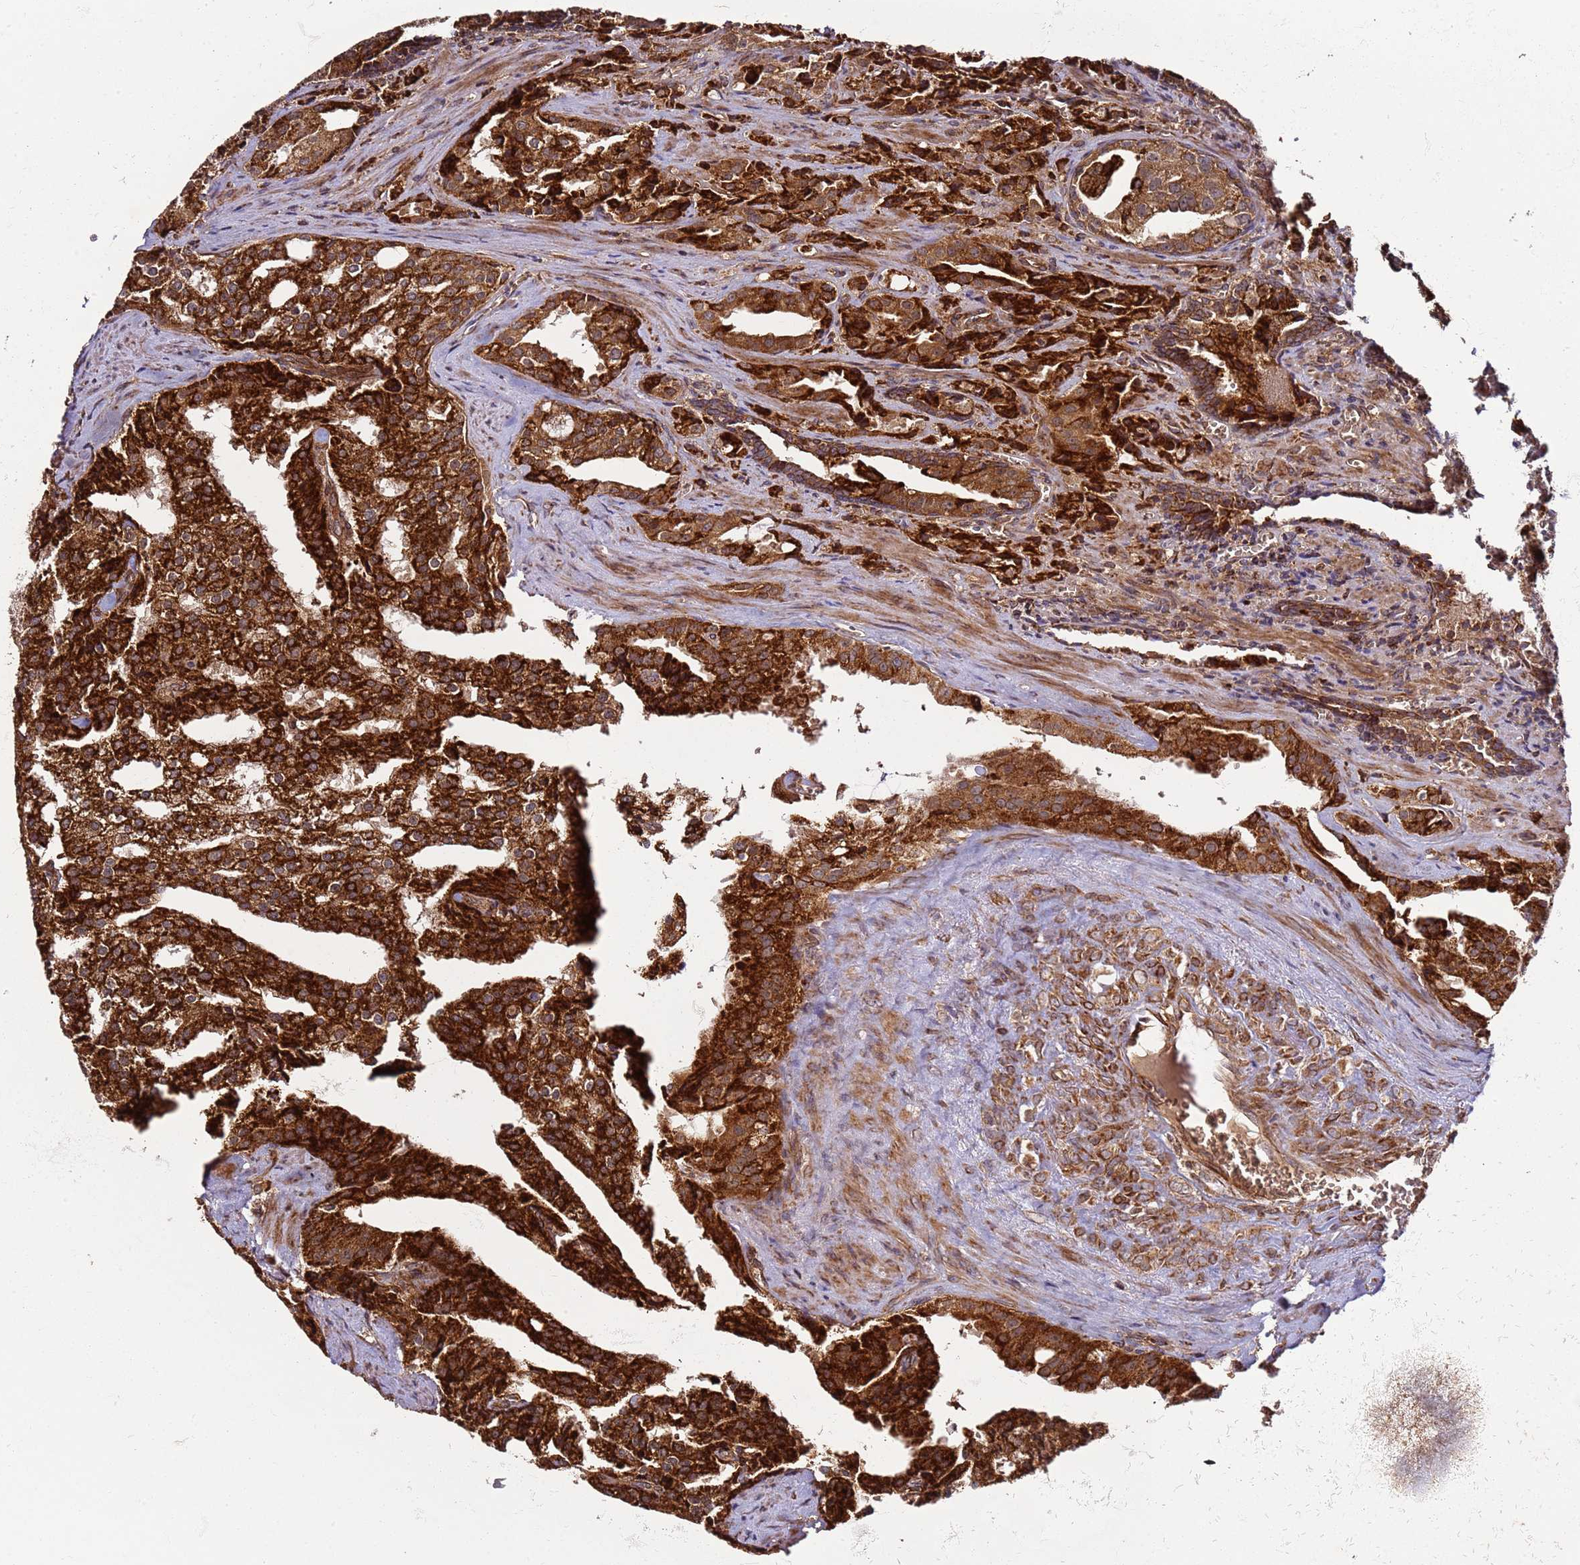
{"staining": {"intensity": "strong", "quantity": ">75%", "location": "cytoplasmic/membranous"}, "tissue": "prostate cancer", "cell_type": "Tumor cells", "image_type": "cancer", "snomed": [{"axis": "morphology", "description": "Adenocarcinoma, High grade"}, {"axis": "topography", "description": "Prostate"}], "caption": "Human prostate cancer (adenocarcinoma (high-grade)) stained with a protein marker shows strong staining in tumor cells.", "gene": "TM2D2", "patient": {"sex": "male", "age": 68}}